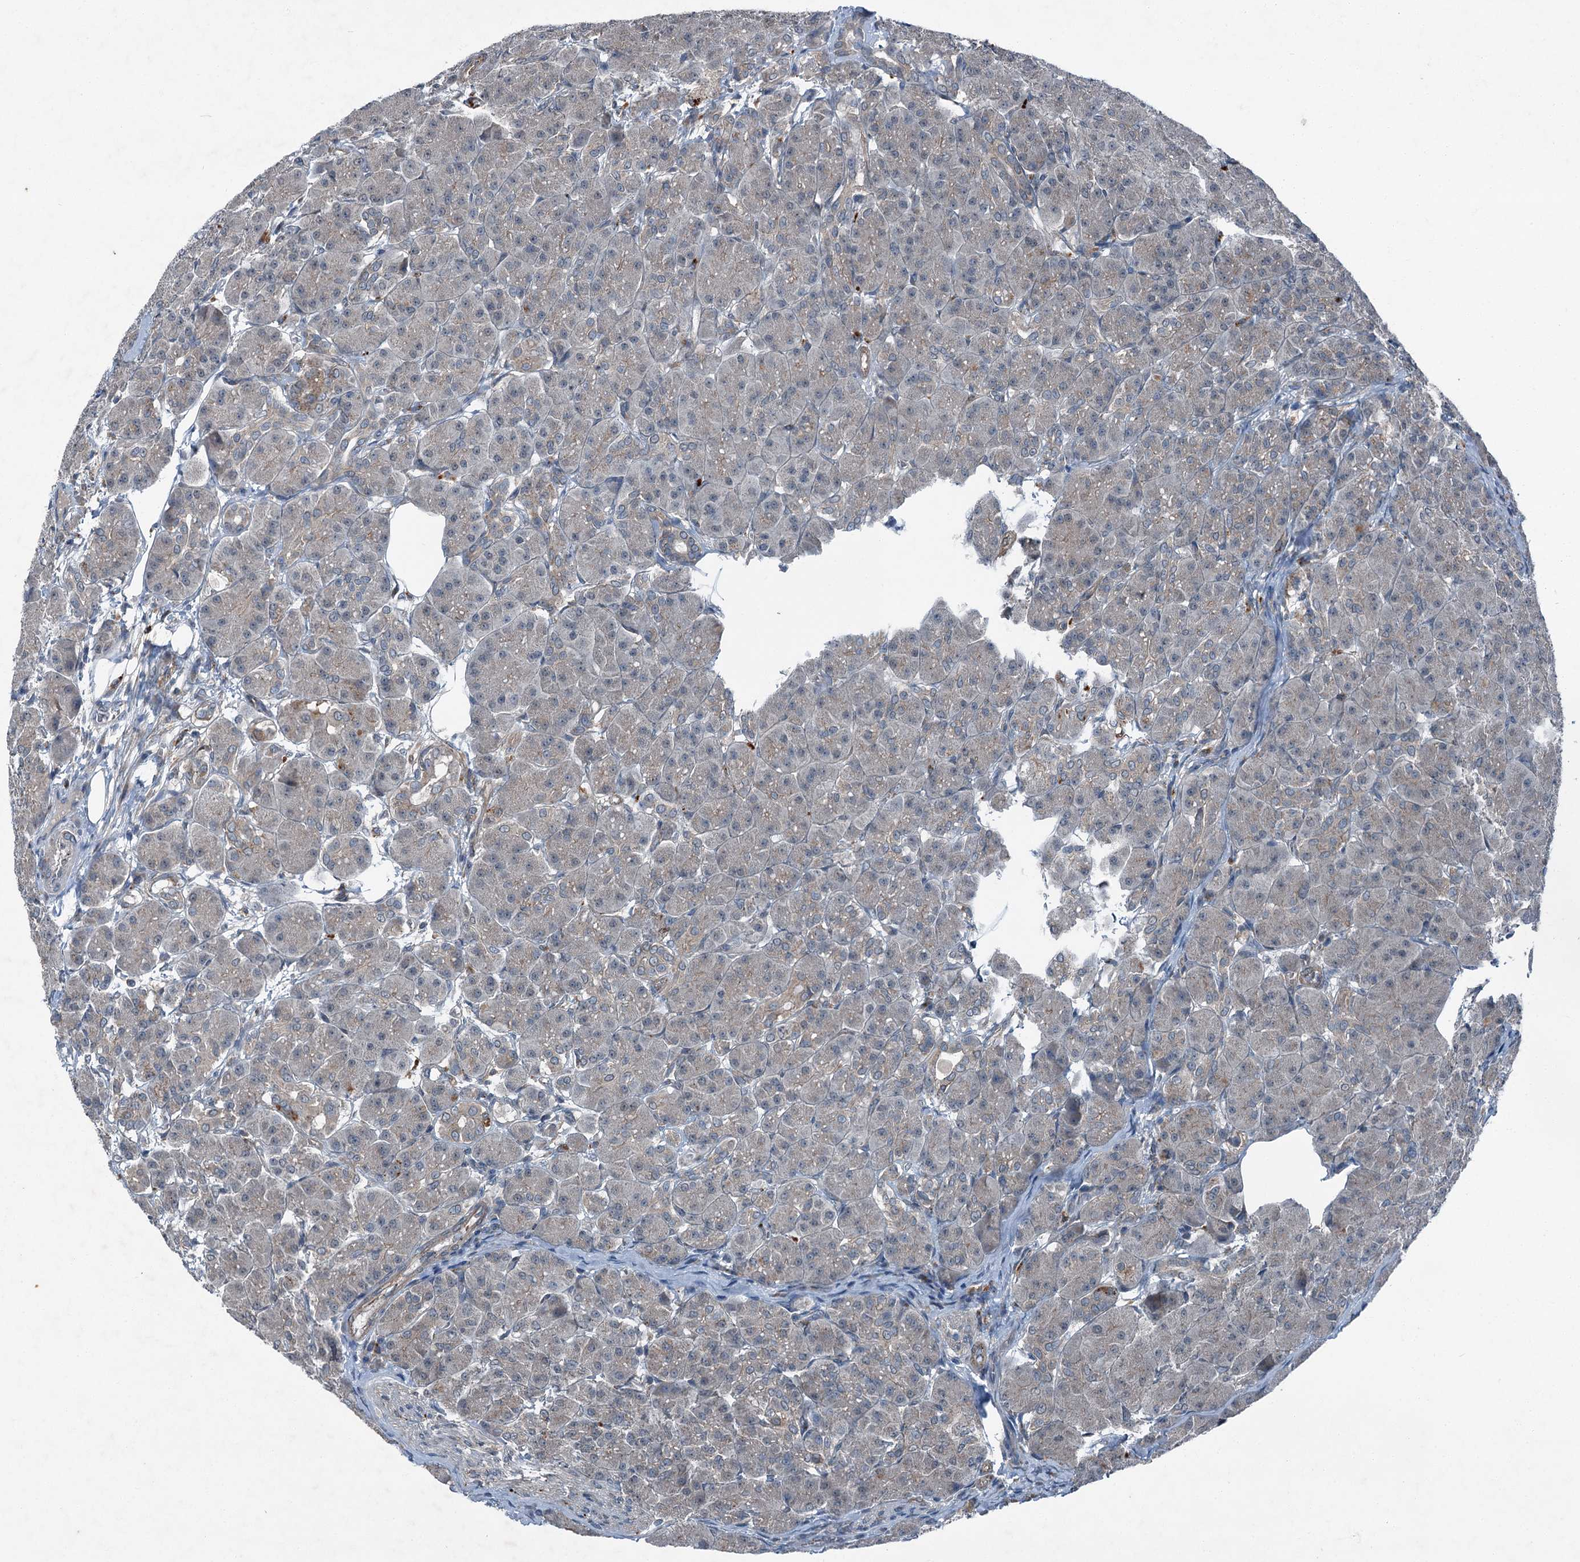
{"staining": {"intensity": "weak", "quantity": "25%-75%", "location": "cytoplasmic/membranous"}, "tissue": "pancreas", "cell_type": "Exocrine glandular cells", "image_type": "normal", "snomed": [{"axis": "morphology", "description": "Normal tissue, NOS"}, {"axis": "topography", "description": "Pancreas"}], "caption": "Weak cytoplasmic/membranous expression is identified in approximately 25%-75% of exocrine glandular cells in normal pancreas. The staining was performed using DAB (3,3'-diaminobenzidine) to visualize the protein expression in brown, while the nuclei were stained in blue with hematoxylin (Magnification: 20x).", "gene": "AXL", "patient": {"sex": "male", "age": 63}}